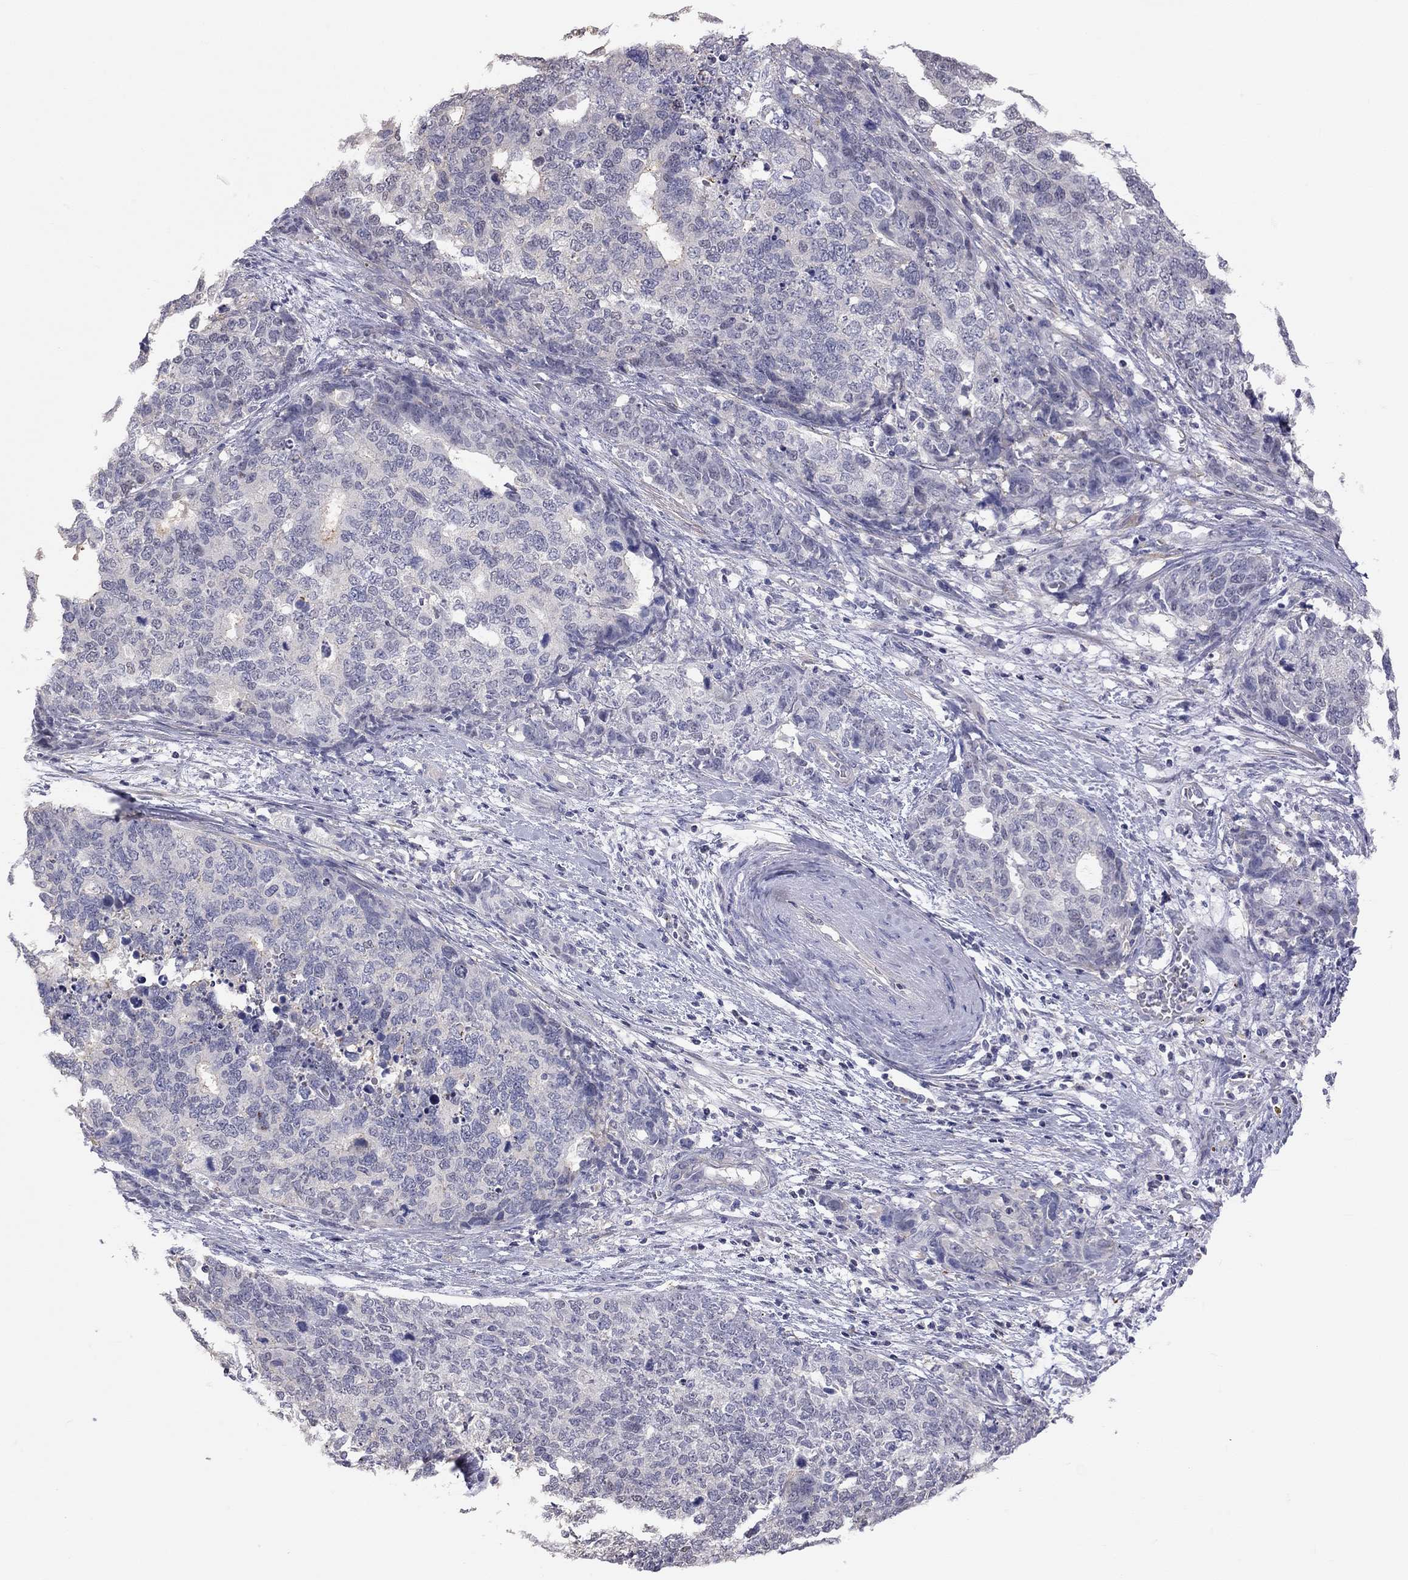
{"staining": {"intensity": "negative", "quantity": "none", "location": "none"}, "tissue": "cervical cancer", "cell_type": "Tumor cells", "image_type": "cancer", "snomed": [{"axis": "morphology", "description": "Squamous cell carcinoma, NOS"}, {"axis": "topography", "description": "Cervix"}], "caption": "Histopathology image shows no protein staining in tumor cells of cervical cancer tissue.", "gene": "ADCYAP1", "patient": {"sex": "female", "age": 63}}